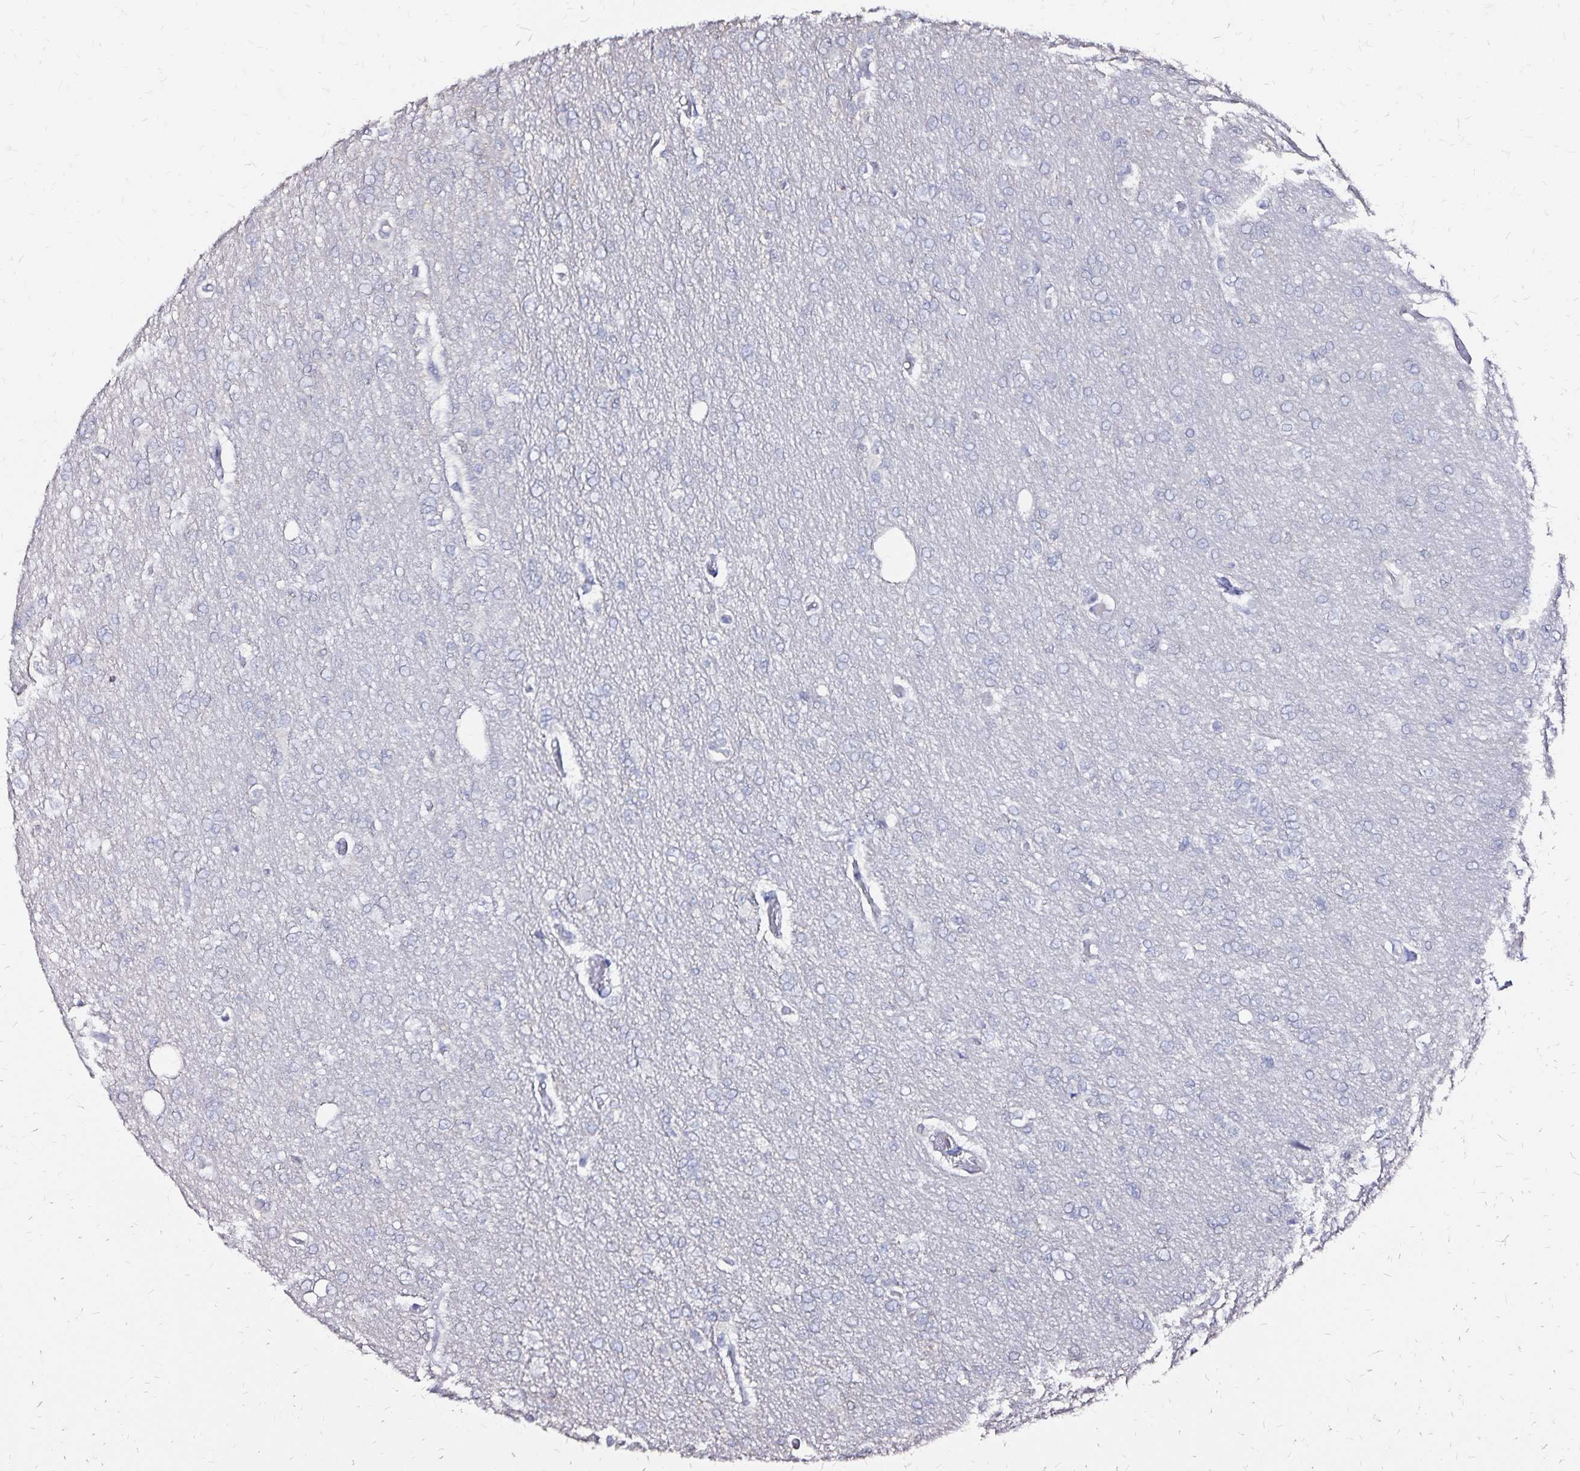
{"staining": {"intensity": "negative", "quantity": "none", "location": "none"}, "tissue": "glioma", "cell_type": "Tumor cells", "image_type": "cancer", "snomed": [{"axis": "morphology", "description": "Glioma, malignant, Low grade"}, {"axis": "topography", "description": "Brain"}], "caption": "A micrograph of malignant glioma (low-grade) stained for a protein demonstrates no brown staining in tumor cells.", "gene": "SLC5A1", "patient": {"sex": "male", "age": 26}}